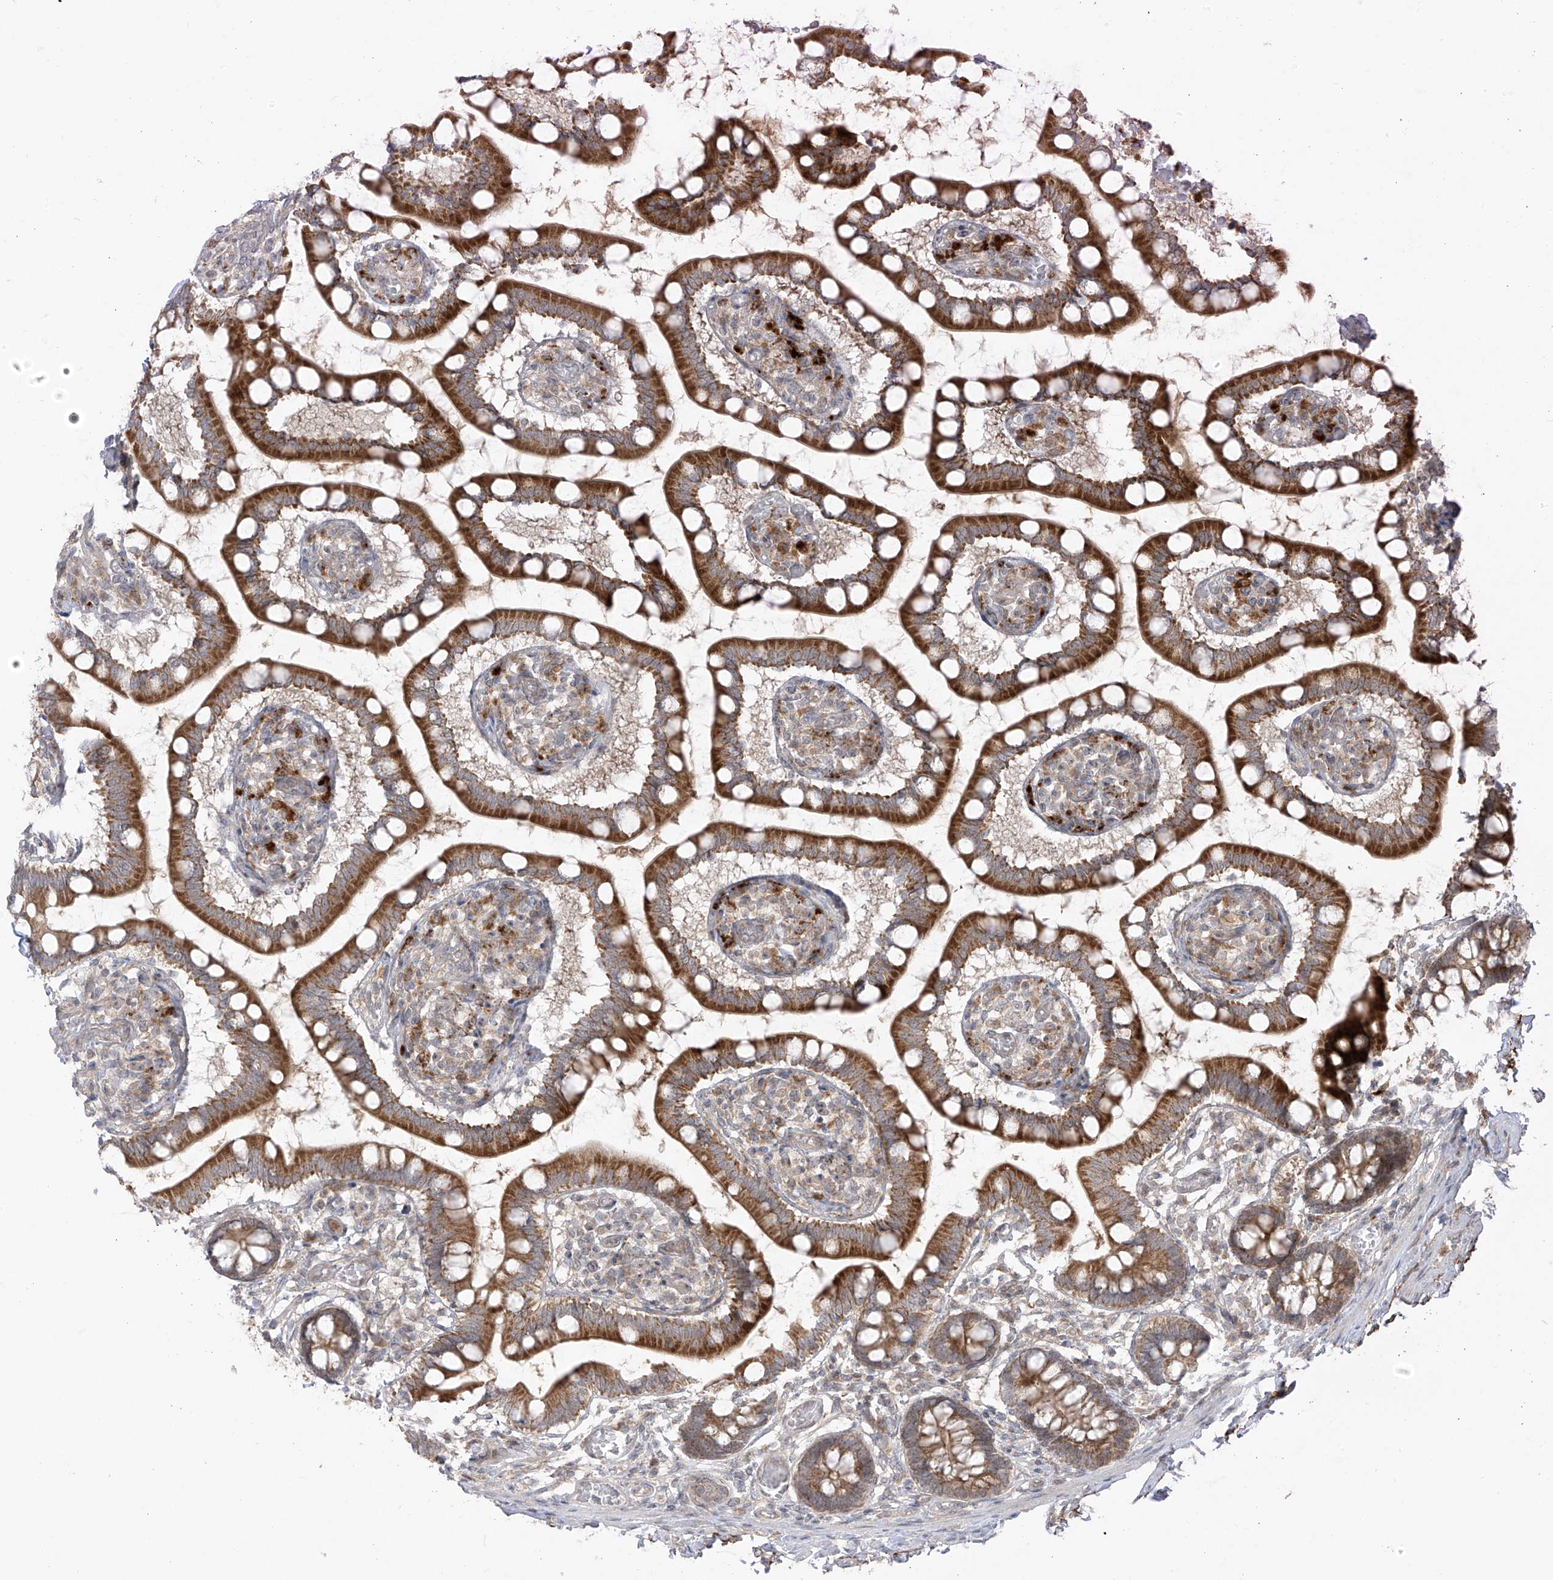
{"staining": {"intensity": "strong", "quantity": ">75%", "location": "cytoplasmic/membranous"}, "tissue": "small intestine", "cell_type": "Glandular cells", "image_type": "normal", "snomed": [{"axis": "morphology", "description": "Normal tissue, NOS"}, {"axis": "topography", "description": "Small intestine"}], "caption": "Strong cytoplasmic/membranous staining for a protein is identified in approximately >75% of glandular cells of normal small intestine using immunohistochemistry (IHC).", "gene": "PDE11A", "patient": {"sex": "male", "age": 52}}